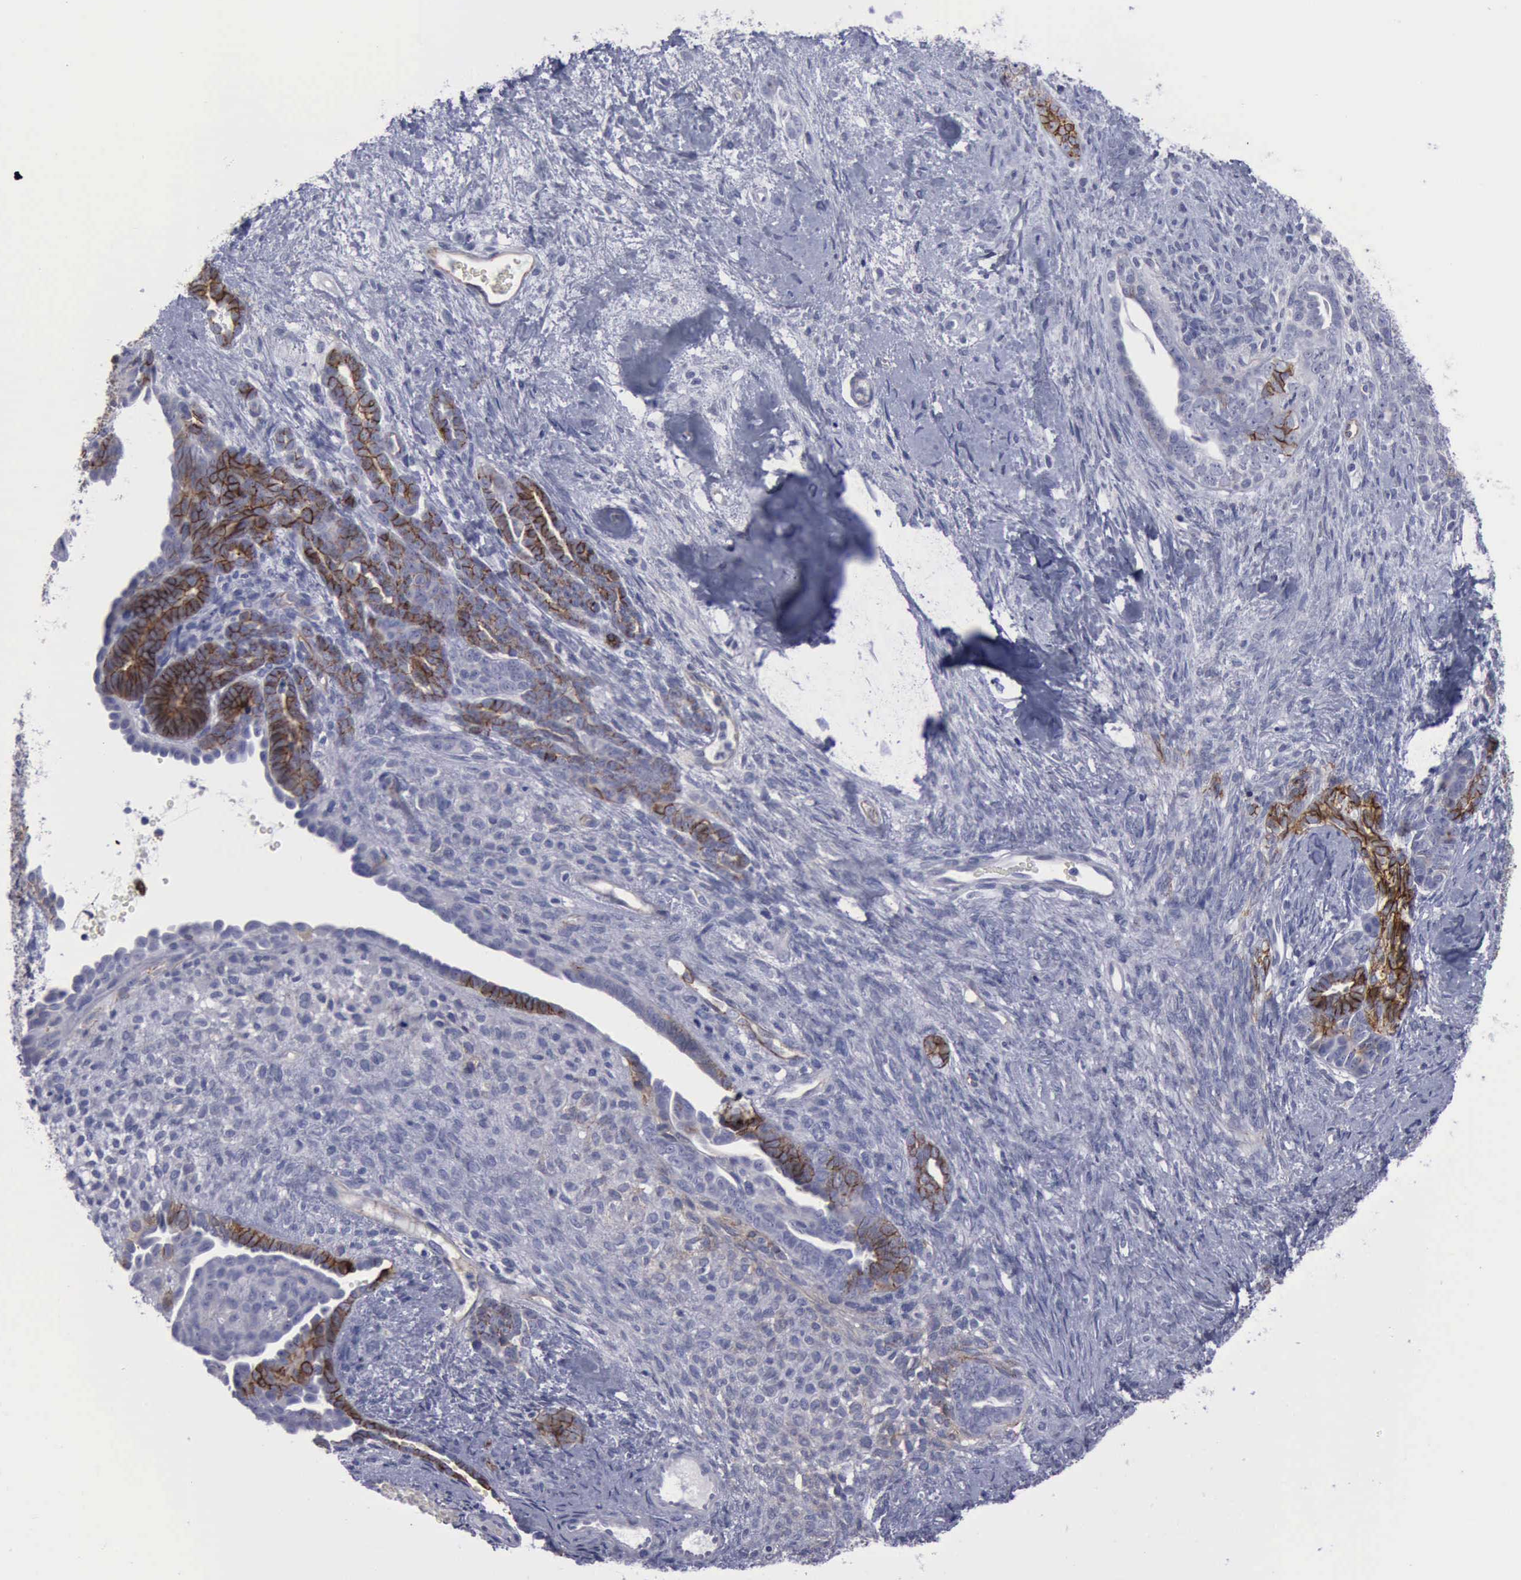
{"staining": {"intensity": "strong", "quantity": "25%-75%", "location": "cytoplasmic/membranous"}, "tissue": "endometrial cancer", "cell_type": "Tumor cells", "image_type": "cancer", "snomed": [{"axis": "morphology", "description": "Neoplasm, malignant, NOS"}, {"axis": "topography", "description": "Endometrium"}], "caption": "Human endometrial neoplasm (malignant) stained with a brown dye demonstrates strong cytoplasmic/membranous positive positivity in approximately 25%-75% of tumor cells.", "gene": "CDH2", "patient": {"sex": "female", "age": 74}}